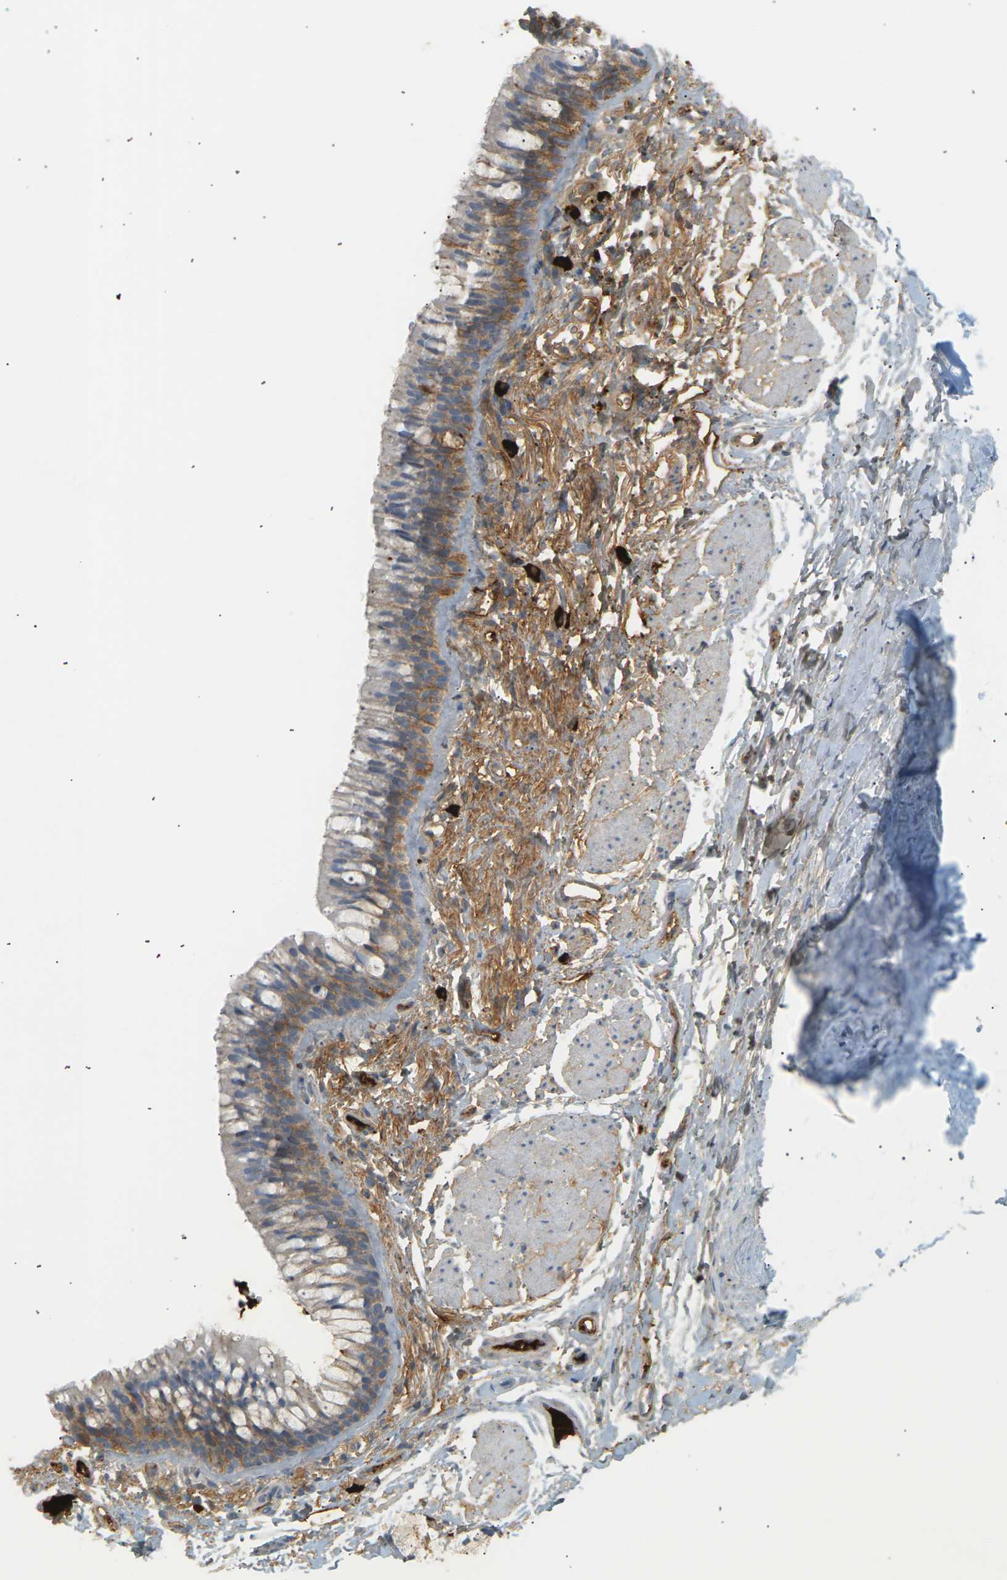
{"staining": {"intensity": "moderate", "quantity": ">75%", "location": "cytoplasmic/membranous"}, "tissue": "adipose tissue", "cell_type": "Adipocytes", "image_type": "normal", "snomed": [{"axis": "morphology", "description": "Normal tissue, NOS"}, {"axis": "topography", "description": "Cartilage tissue"}, {"axis": "topography", "description": "Bronchus"}], "caption": "Adipocytes display medium levels of moderate cytoplasmic/membranous positivity in approximately >75% of cells in normal adipose tissue.", "gene": "IGLC3", "patient": {"sex": "female", "age": 53}}